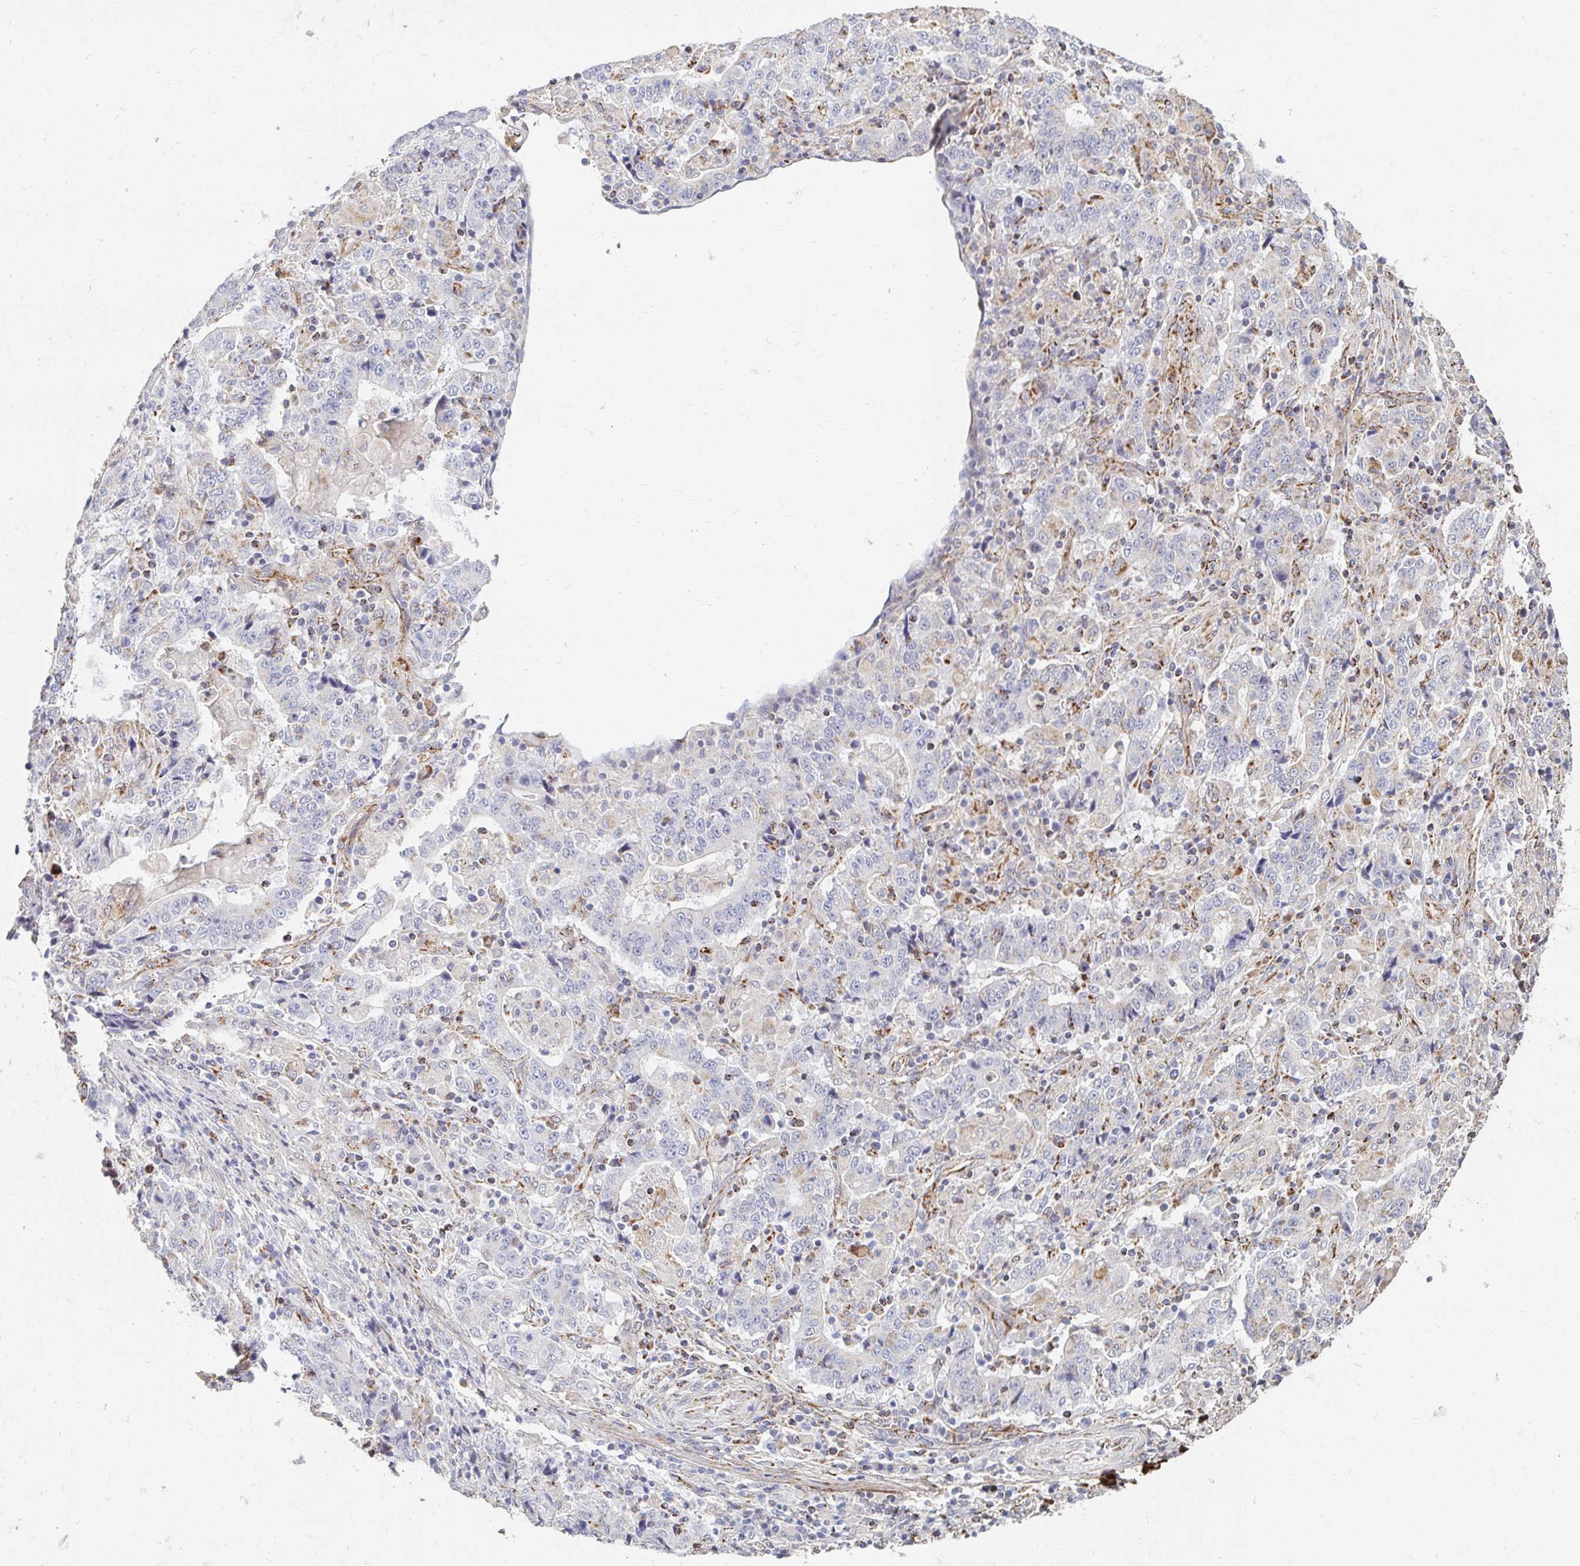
{"staining": {"intensity": "negative", "quantity": "none", "location": "none"}, "tissue": "stomach cancer", "cell_type": "Tumor cells", "image_type": "cancer", "snomed": [{"axis": "morphology", "description": "Normal tissue, NOS"}, {"axis": "morphology", "description": "Adenocarcinoma, NOS"}, {"axis": "topography", "description": "Stomach, upper"}, {"axis": "topography", "description": "Stomach"}], "caption": "There is no significant staining in tumor cells of stomach cancer.", "gene": "MAVS", "patient": {"sex": "male", "age": 59}}